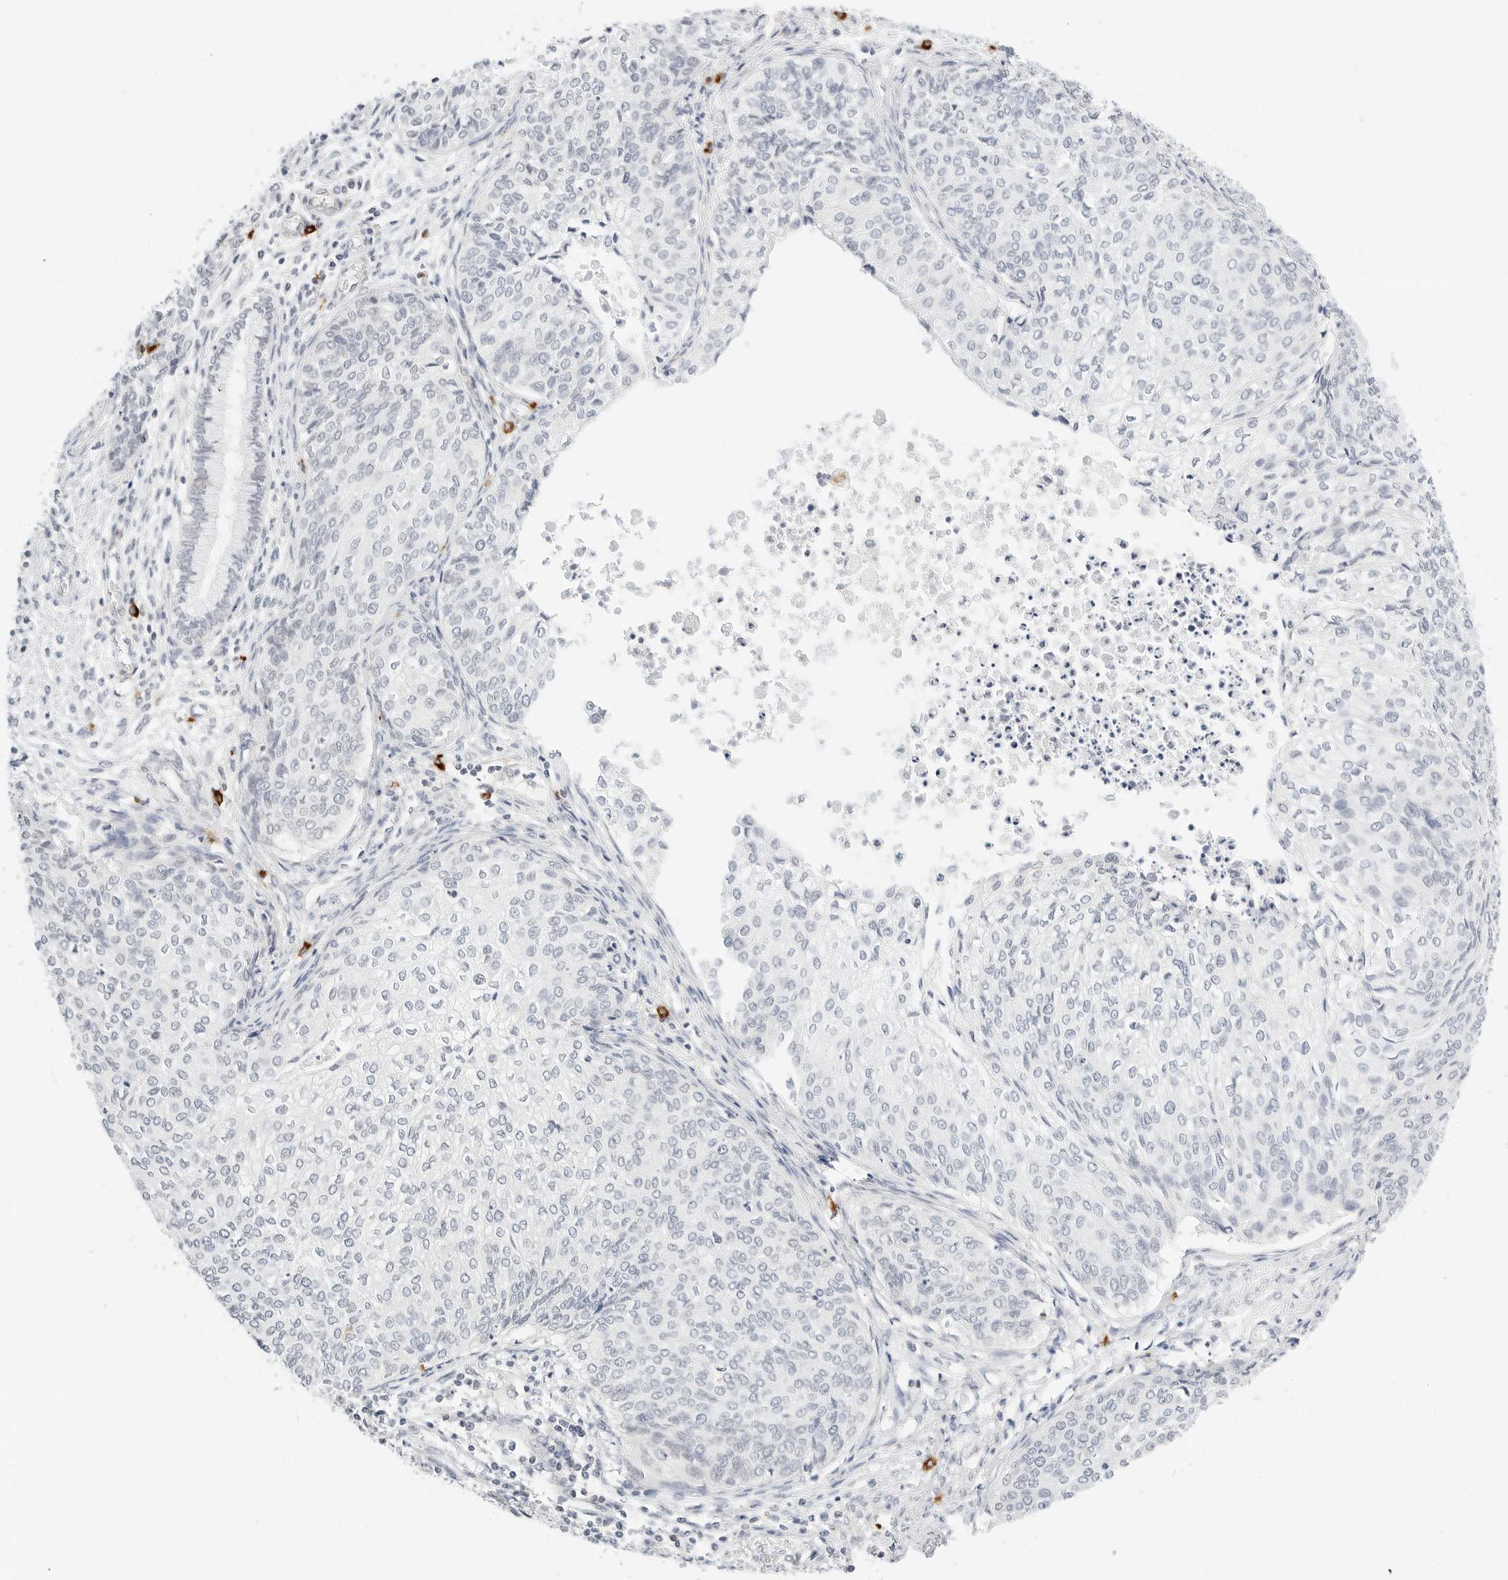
{"staining": {"intensity": "negative", "quantity": "none", "location": "none"}, "tissue": "cervical cancer", "cell_type": "Tumor cells", "image_type": "cancer", "snomed": [{"axis": "morphology", "description": "Squamous cell carcinoma, NOS"}, {"axis": "topography", "description": "Cervix"}], "caption": "This is a histopathology image of immunohistochemistry (IHC) staining of squamous cell carcinoma (cervical), which shows no expression in tumor cells.", "gene": "TEKT2", "patient": {"sex": "female", "age": 37}}